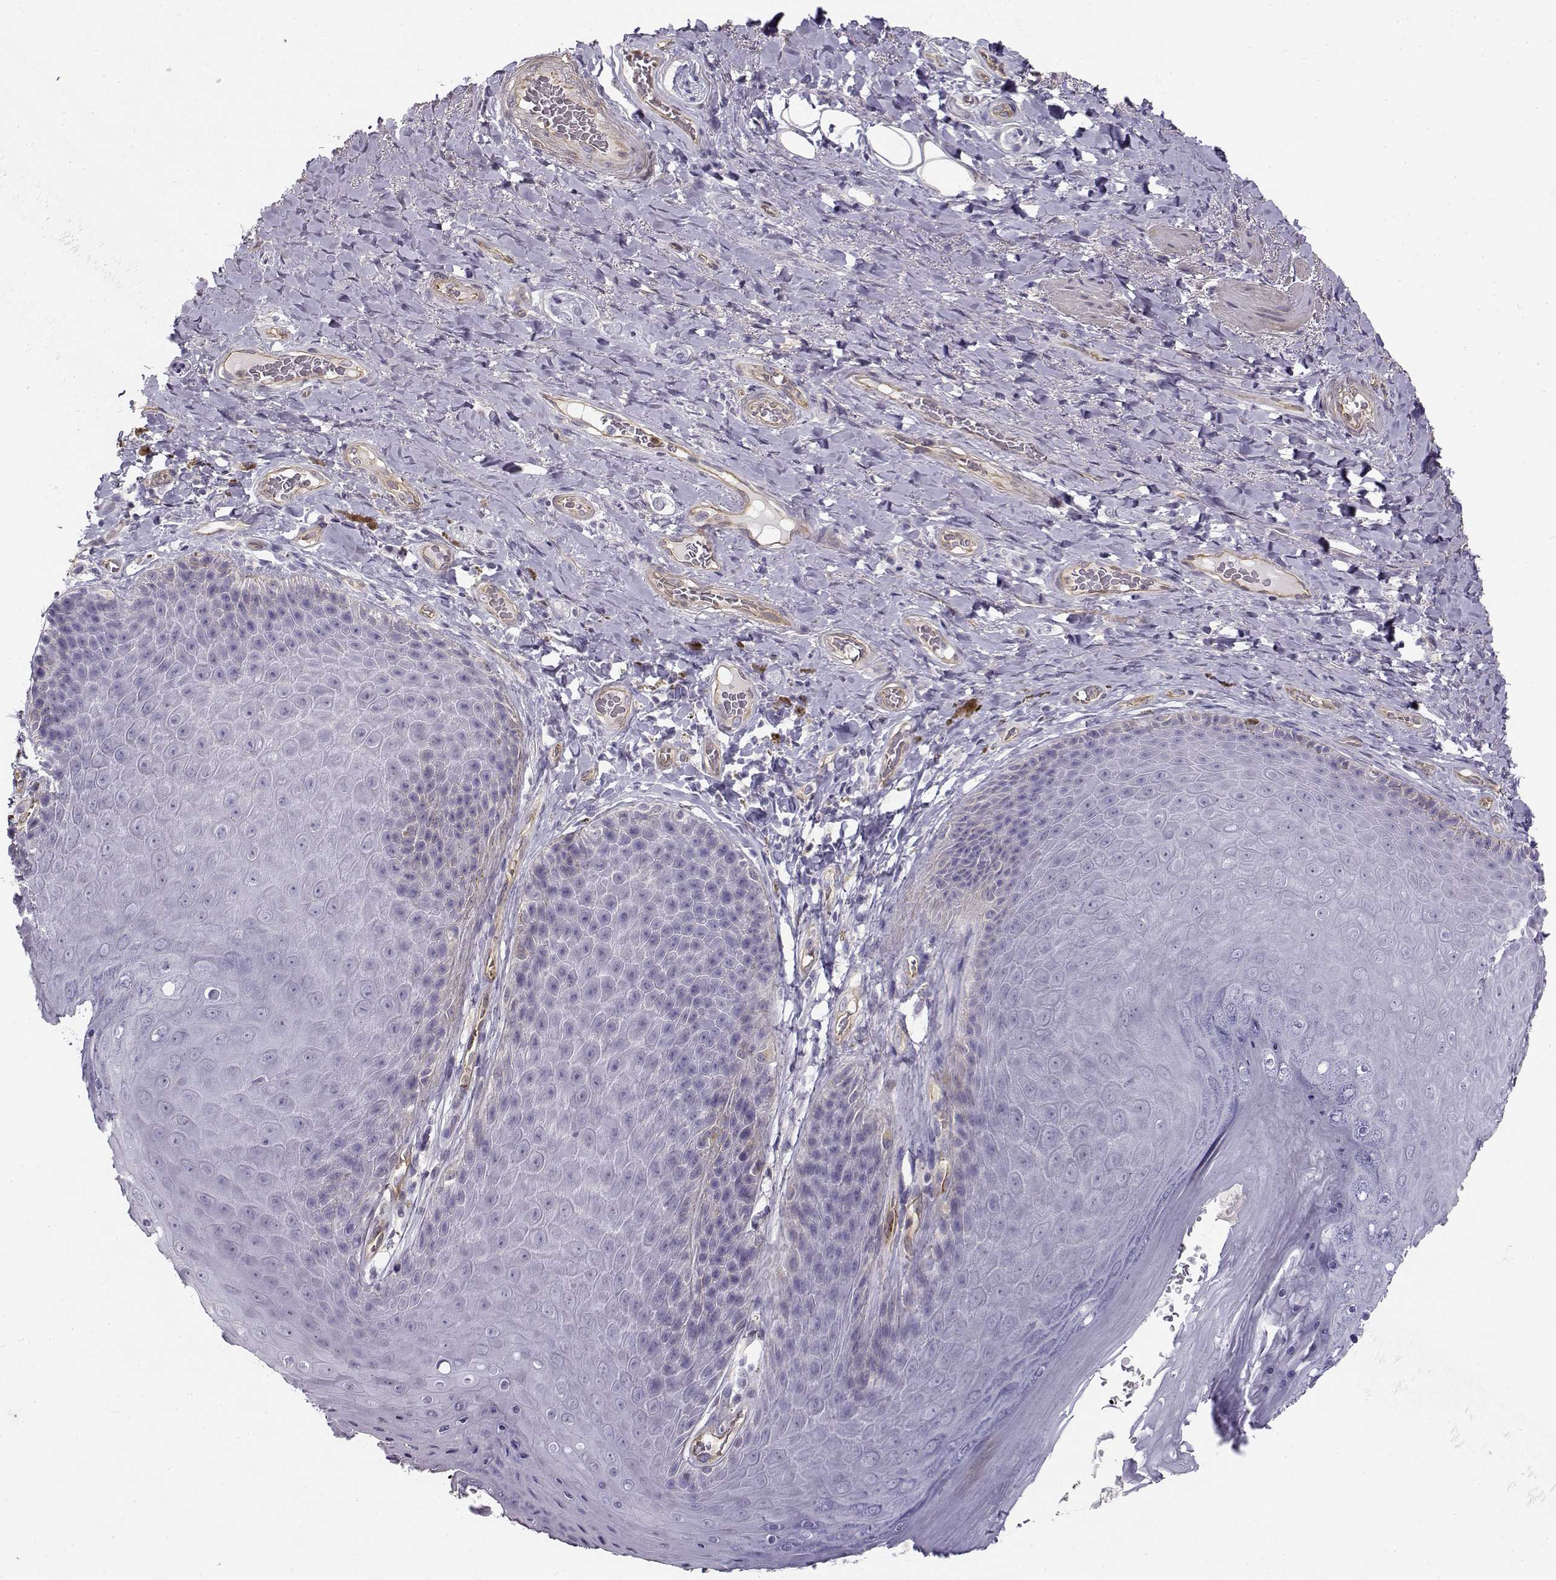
{"staining": {"intensity": "negative", "quantity": "none", "location": "none"}, "tissue": "skin", "cell_type": "Epidermal cells", "image_type": "normal", "snomed": [{"axis": "morphology", "description": "Normal tissue, NOS"}, {"axis": "topography", "description": "Skeletal muscle"}, {"axis": "topography", "description": "Anal"}, {"axis": "topography", "description": "Peripheral nerve tissue"}], "caption": "Human skin stained for a protein using IHC reveals no expression in epidermal cells.", "gene": "MYO1A", "patient": {"sex": "male", "age": 53}}